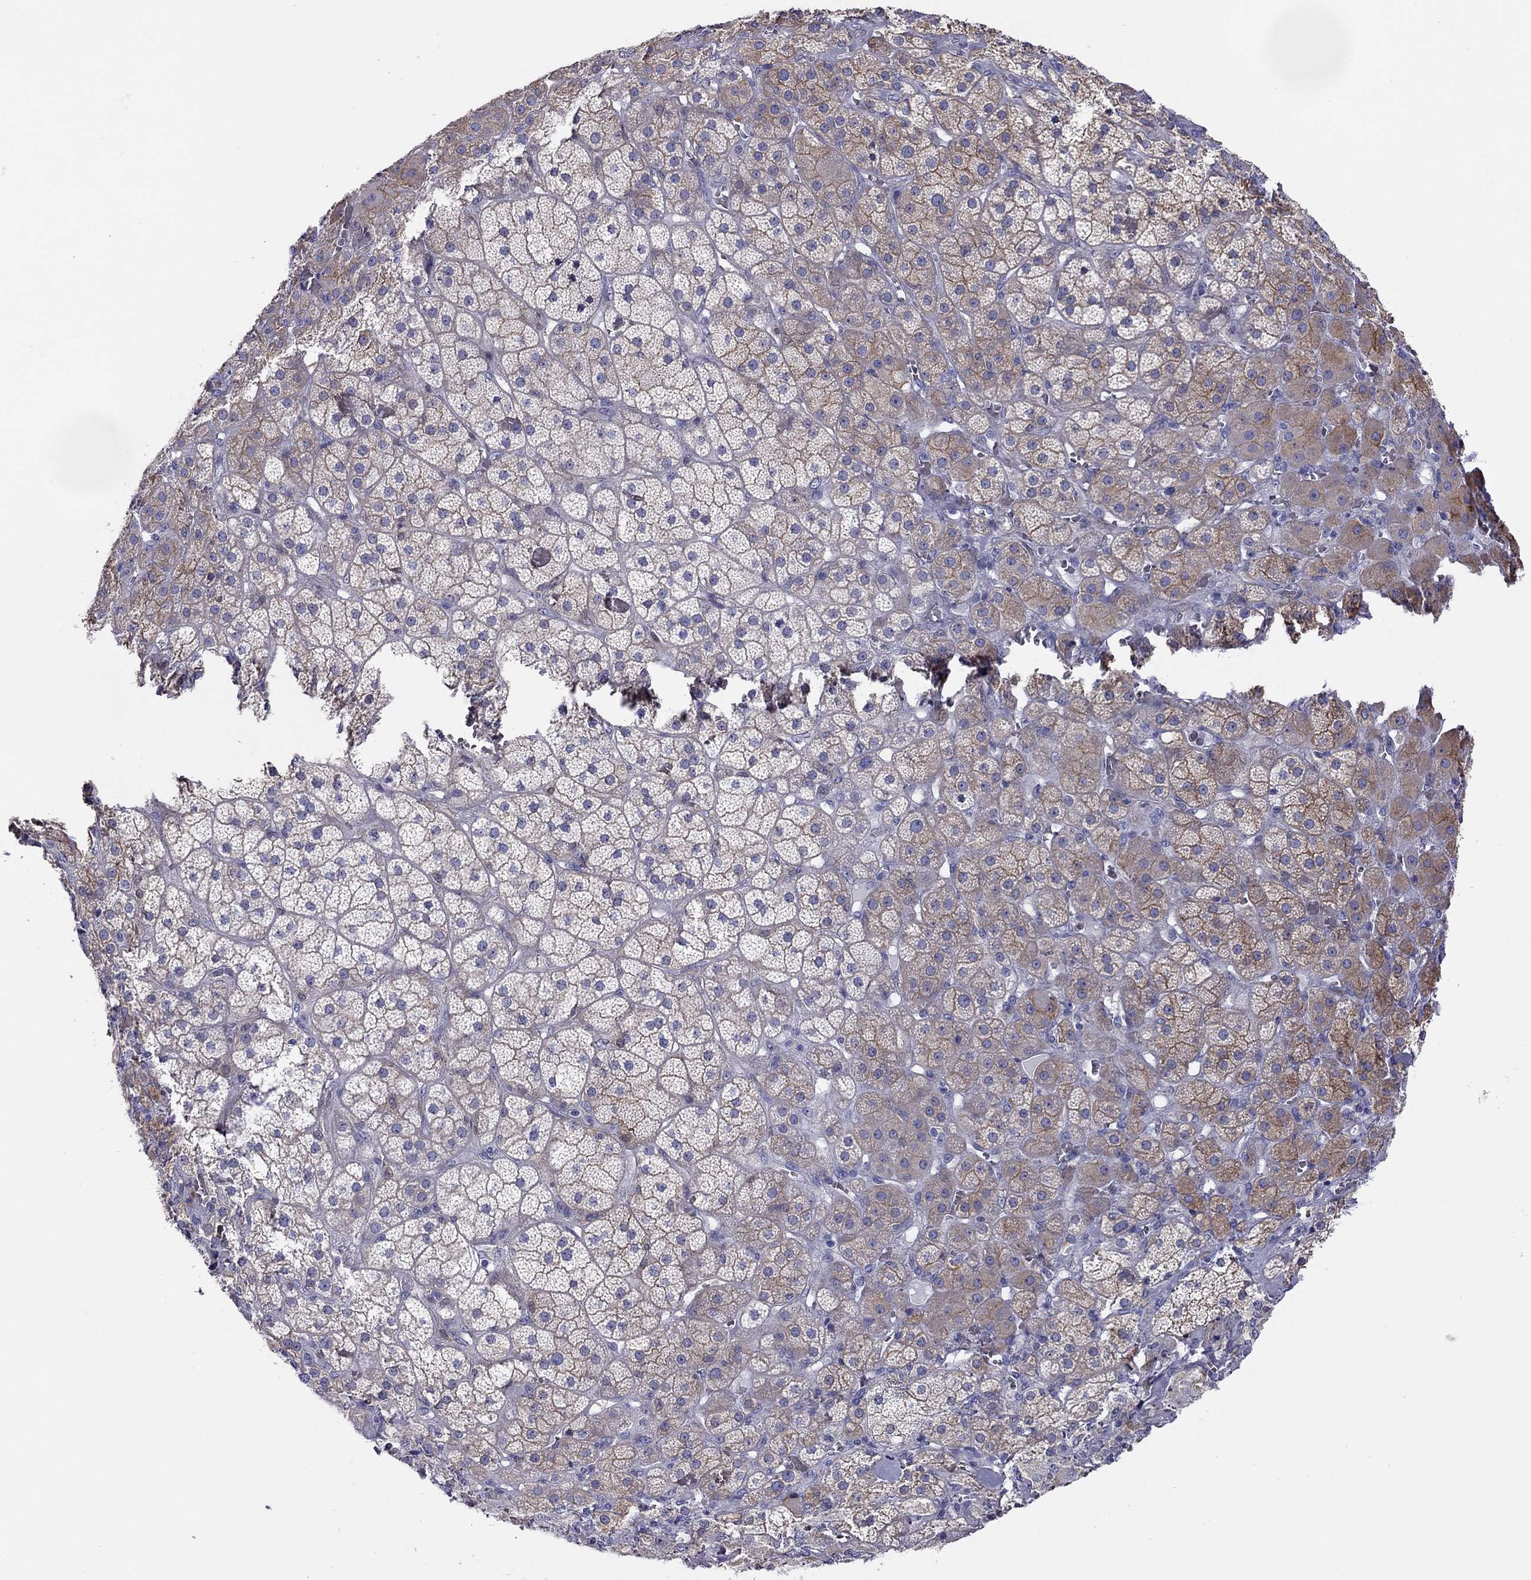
{"staining": {"intensity": "moderate", "quantity": "25%-75%", "location": "cytoplasmic/membranous"}, "tissue": "adrenal gland", "cell_type": "Glandular cells", "image_type": "normal", "snomed": [{"axis": "morphology", "description": "Normal tissue, NOS"}, {"axis": "topography", "description": "Adrenal gland"}], "caption": "Immunohistochemical staining of benign human adrenal gland shows medium levels of moderate cytoplasmic/membranous positivity in approximately 25%-75% of glandular cells. The protein of interest is shown in brown color, while the nuclei are stained blue.", "gene": "ALOX15B", "patient": {"sex": "male", "age": 57}}